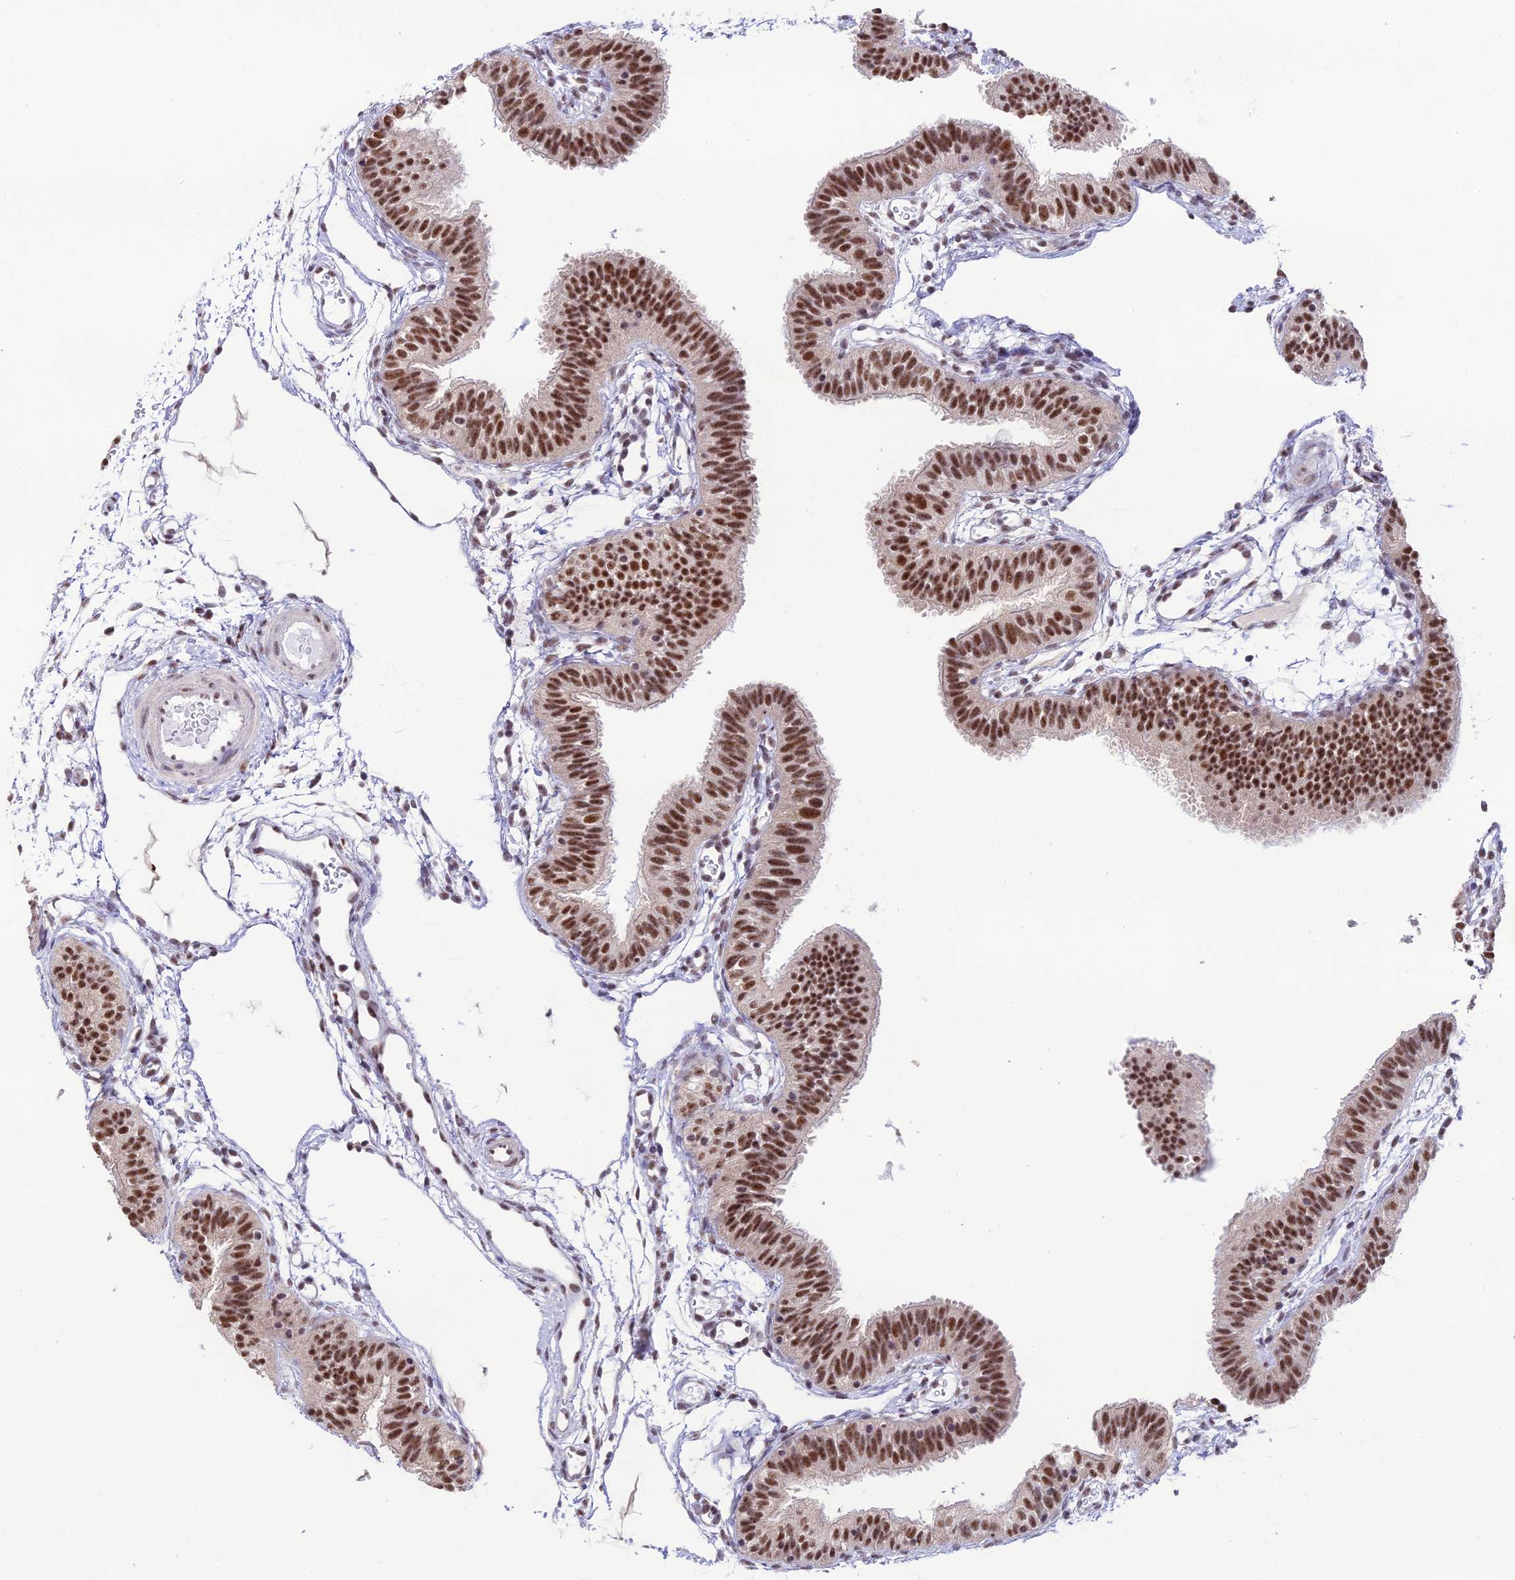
{"staining": {"intensity": "strong", "quantity": ">75%", "location": "nuclear"}, "tissue": "fallopian tube", "cell_type": "Glandular cells", "image_type": "normal", "snomed": [{"axis": "morphology", "description": "Normal tissue, NOS"}, {"axis": "topography", "description": "Fallopian tube"}], "caption": "High-magnification brightfield microscopy of unremarkable fallopian tube stained with DAB (3,3'-diaminobenzidine) (brown) and counterstained with hematoxylin (blue). glandular cells exhibit strong nuclear staining is identified in about>75% of cells.", "gene": "THOC7", "patient": {"sex": "female", "age": 35}}